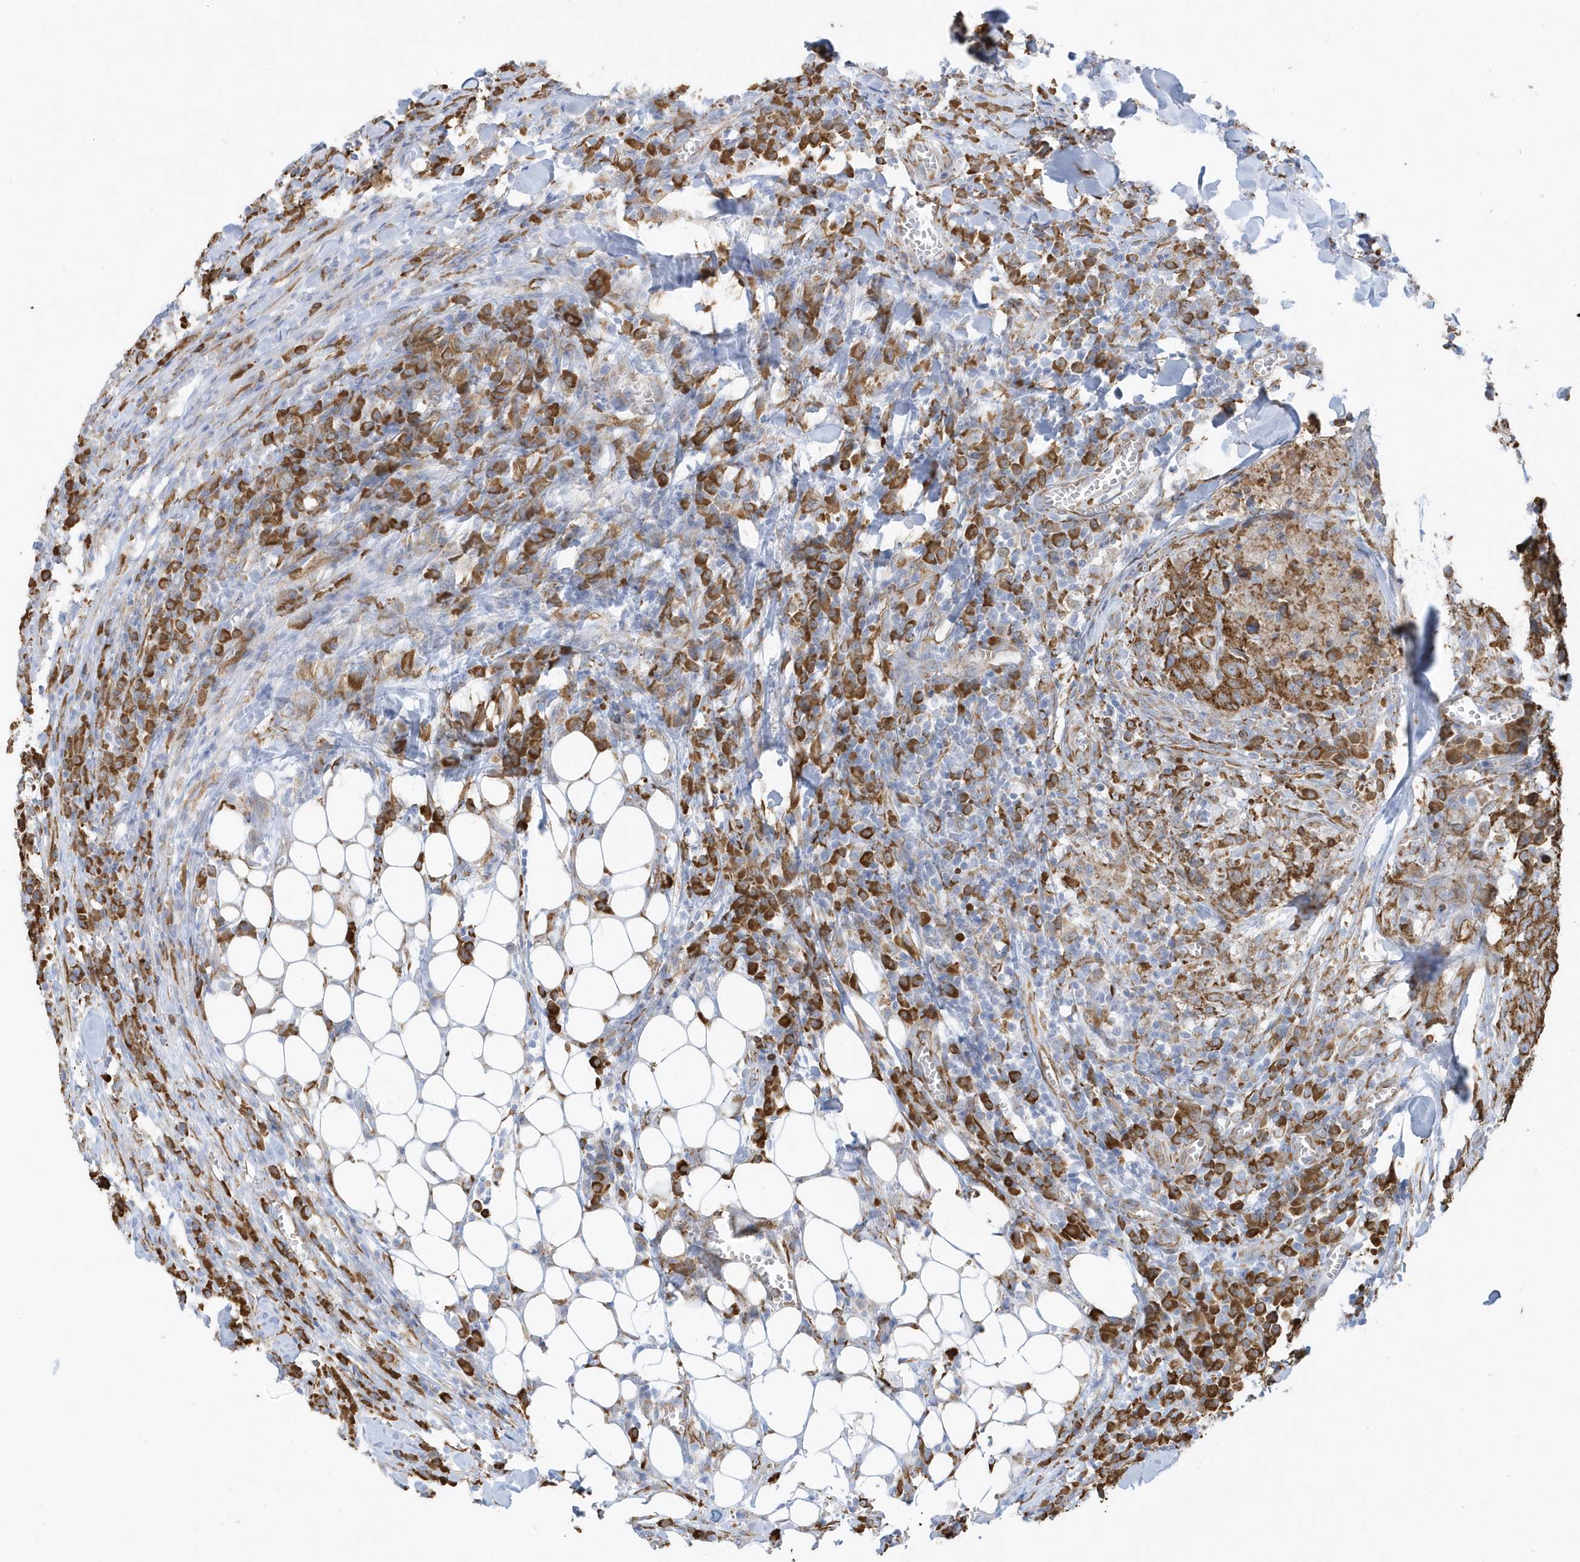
{"staining": {"intensity": "moderate", "quantity": ">75%", "location": "cytoplasmic/membranous"}, "tissue": "head and neck cancer", "cell_type": "Tumor cells", "image_type": "cancer", "snomed": [{"axis": "morphology", "description": "Squamous cell carcinoma, NOS"}, {"axis": "topography", "description": "Head-Neck"}], "caption": "This micrograph shows immunohistochemistry (IHC) staining of head and neck squamous cell carcinoma, with medium moderate cytoplasmic/membranous staining in approximately >75% of tumor cells.", "gene": "DCAF1", "patient": {"sex": "male", "age": 66}}